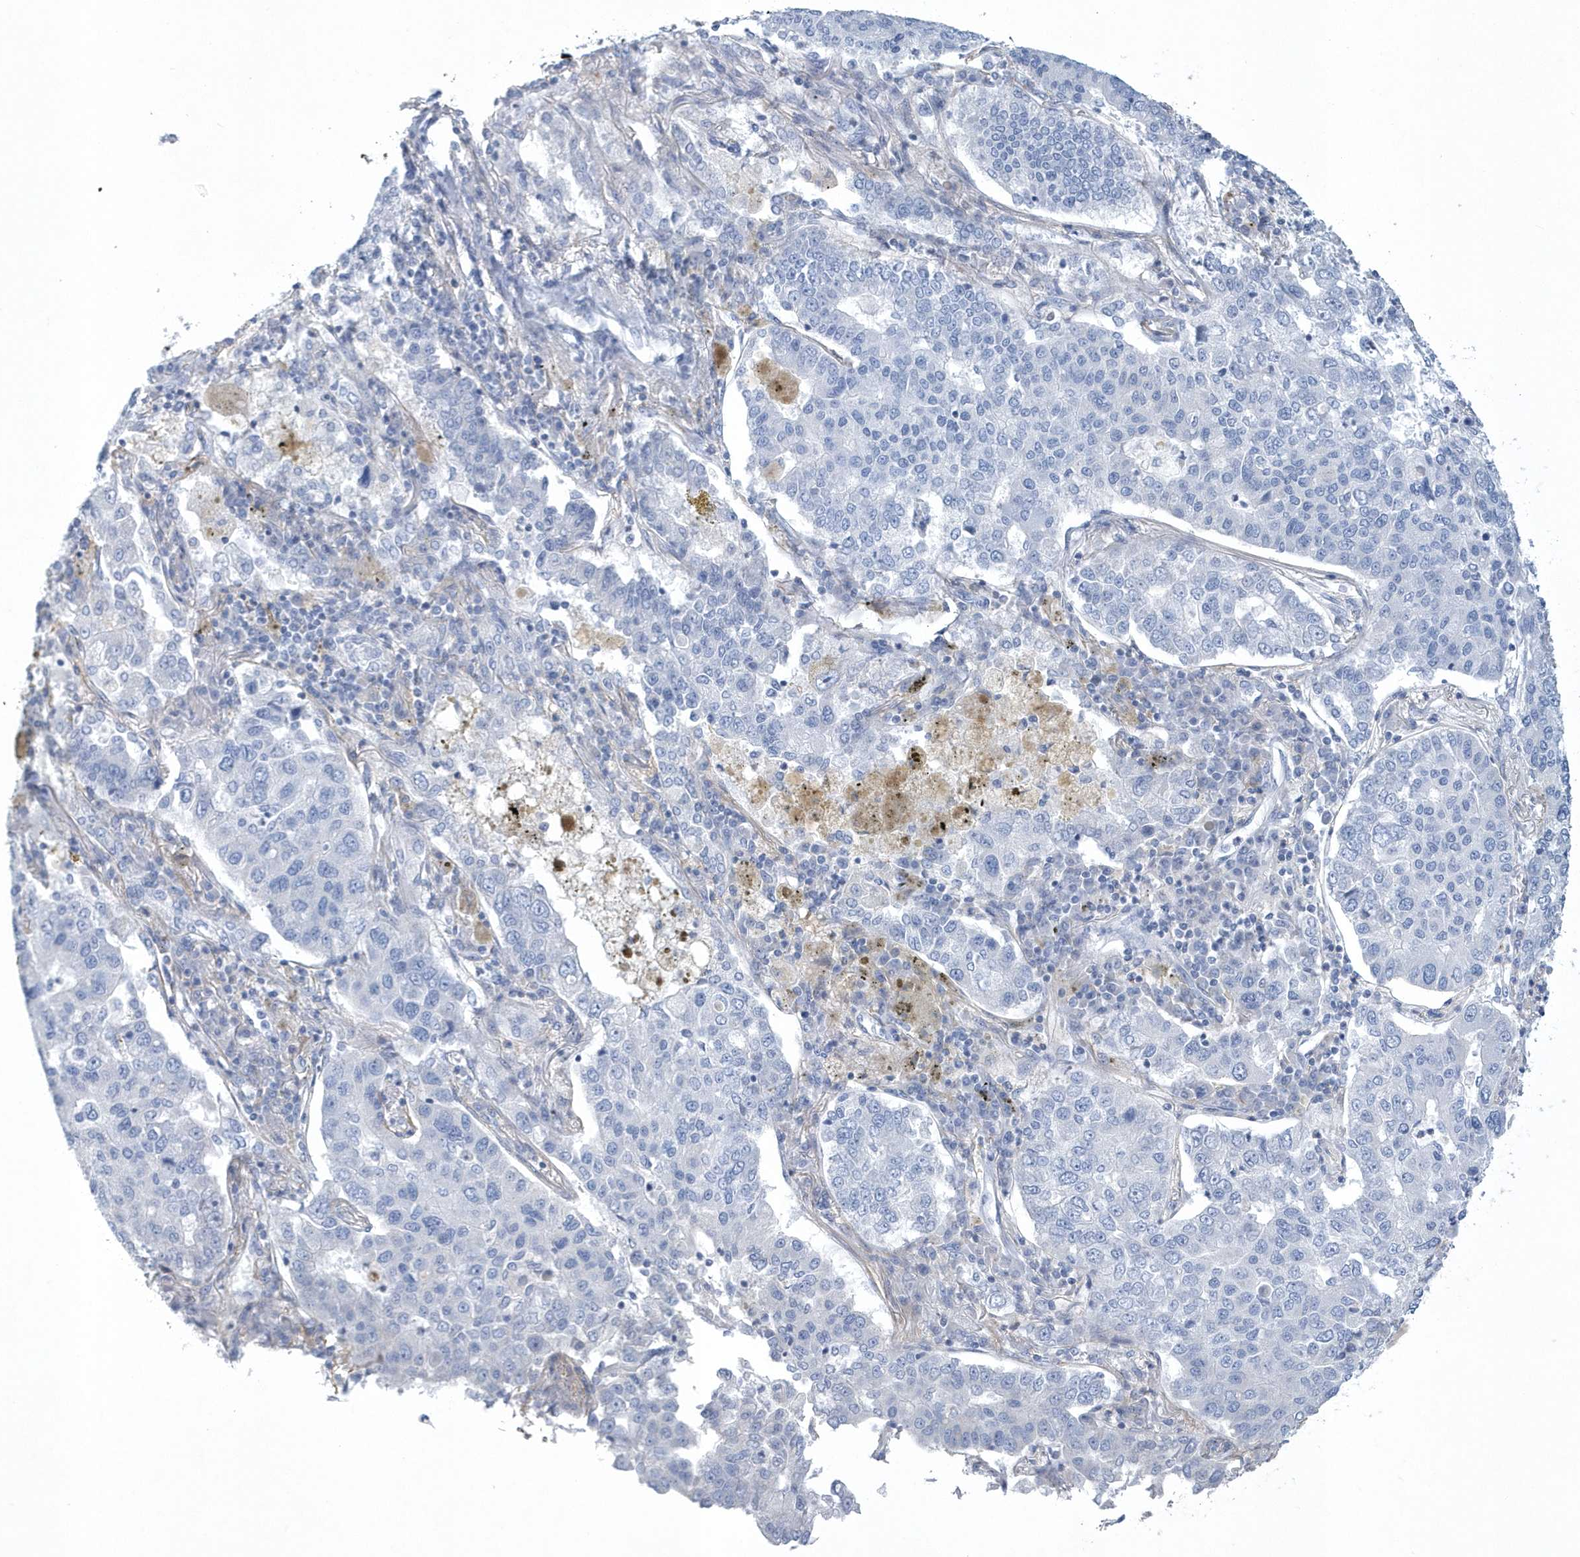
{"staining": {"intensity": "negative", "quantity": "none", "location": "none"}, "tissue": "lung cancer", "cell_type": "Tumor cells", "image_type": "cancer", "snomed": [{"axis": "morphology", "description": "Adenocarcinoma, NOS"}, {"axis": "topography", "description": "Lung"}], "caption": "This is an immunohistochemistry (IHC) photomicrograph of human adenocarcinoma (lung). There is no positivity in tumor cells.", "gene": "SPATA18", "patient": {"sex": "male", "age": 49}}